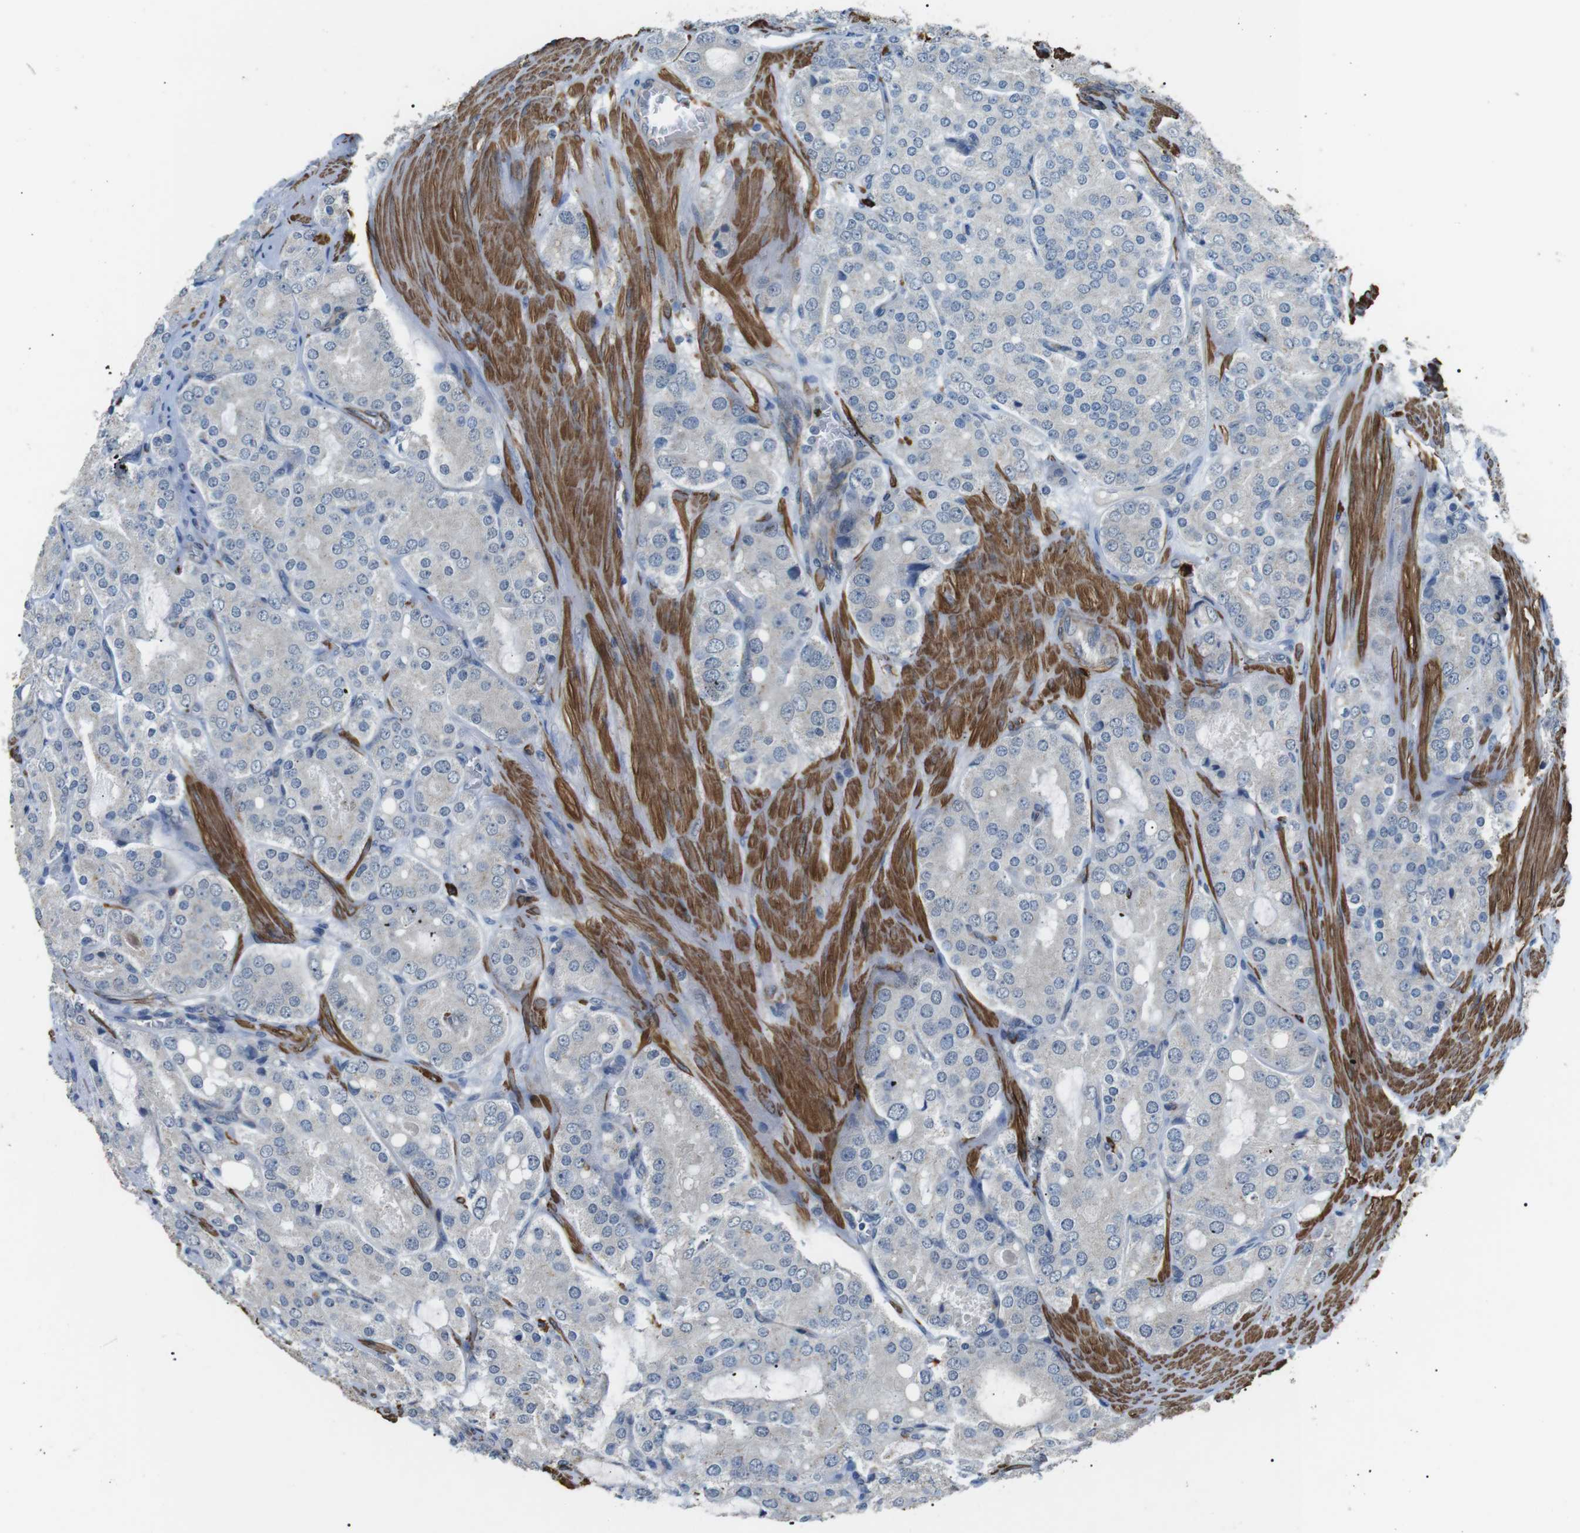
{"staining": {"intensity": "negative", "quantity": "none", "location": "none"}, "tissue": "prostate cancer", "cell_type": "Tumor cells", "image_type": "cancer", "snomed": [{"axis": "morphology", "description": "Adenocarcinoma, High grade"}, {"axis": "topography", "description": "Prostate"}], "caption": "IHC image of prostate high-grade adenocarcinoma stained for a protein (brown), which exhibits no staining in tumor cells.", "gene": "GZMM", "patient": {"sex": "male", "age": 65}}